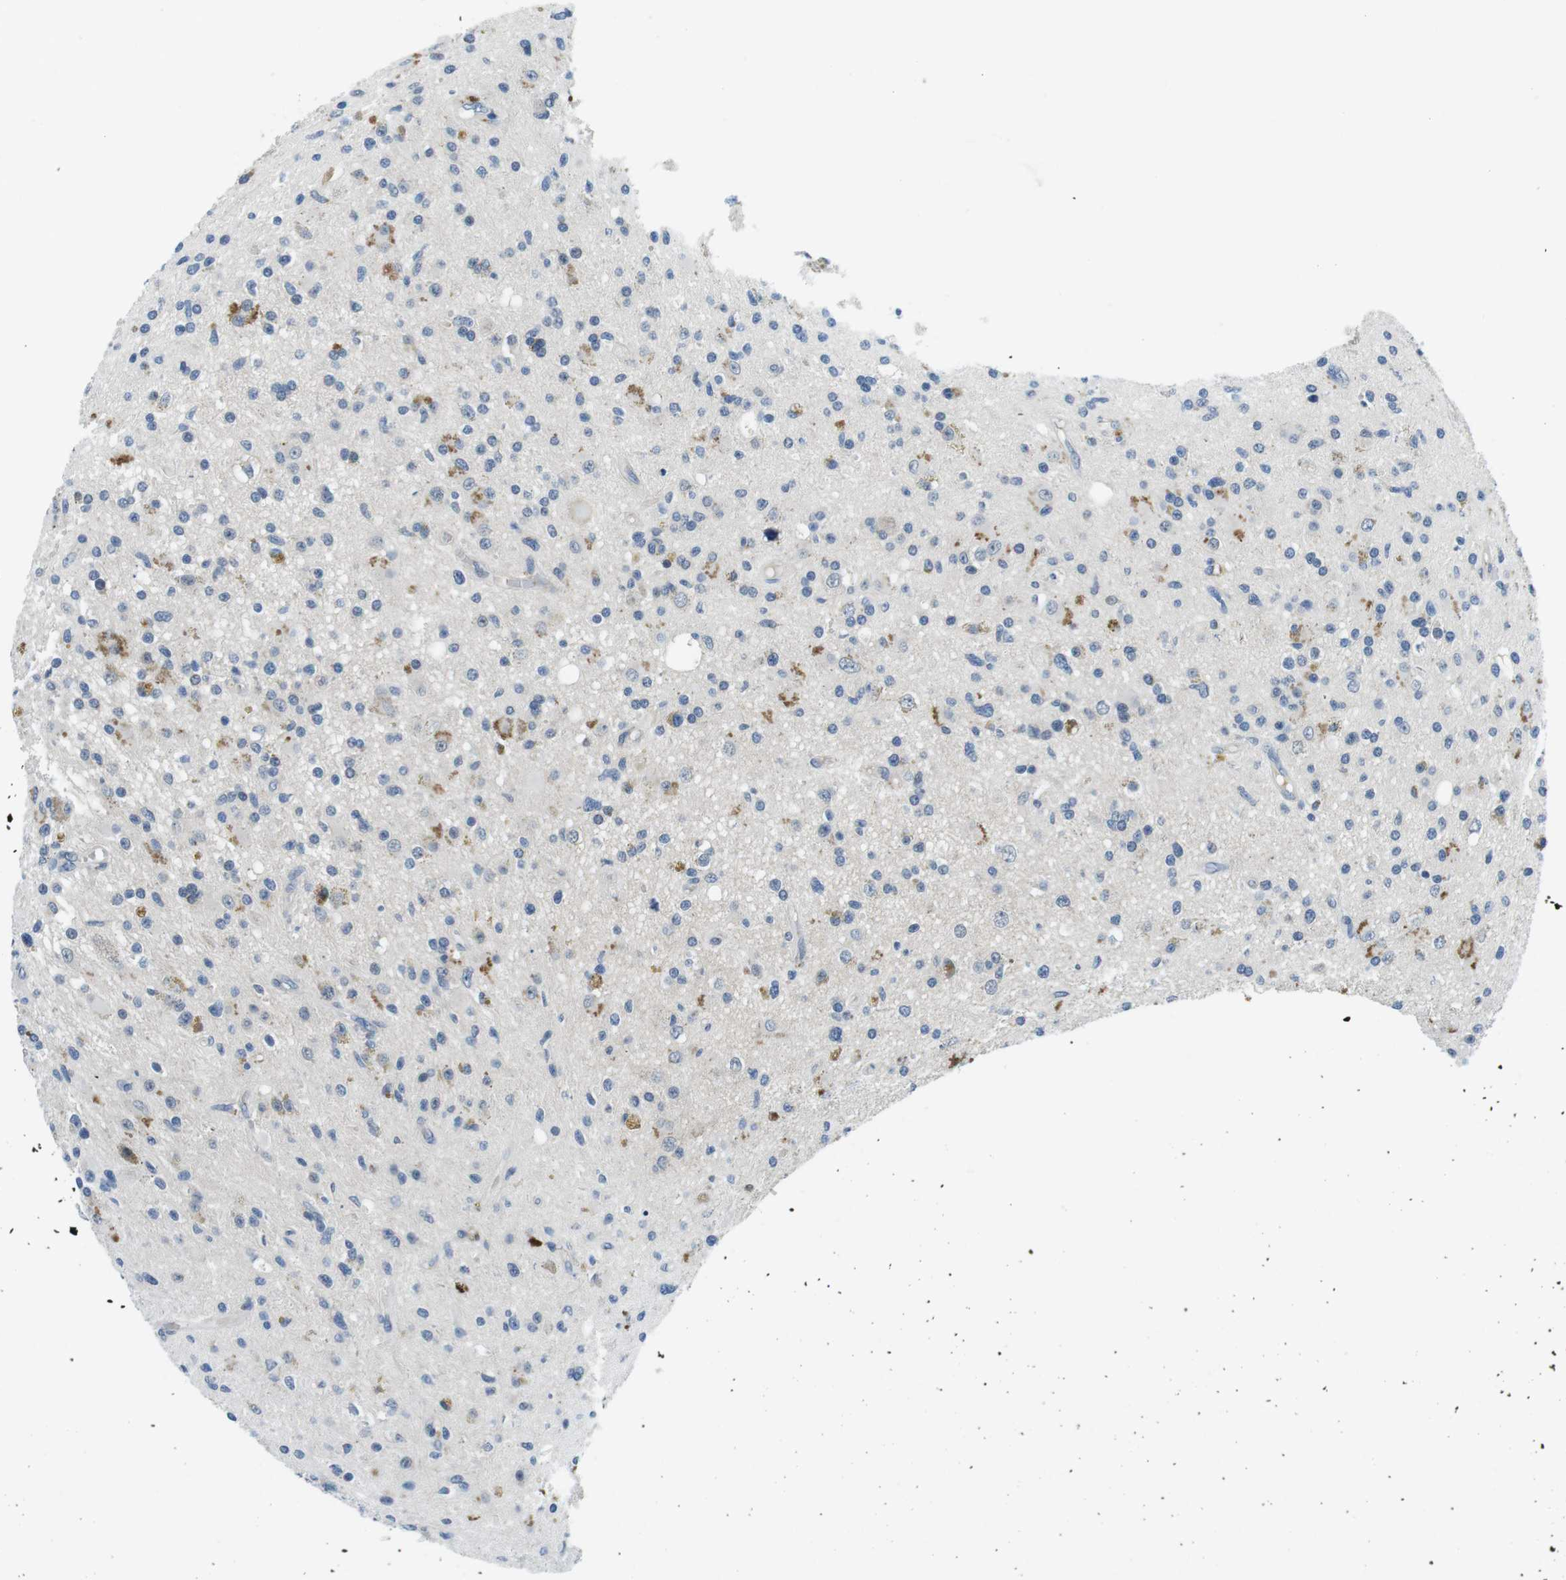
{"staining": {"intensity": "negative", "quantity": "none", "location": "none"}, "tissue": "glioma", "cell_type": "Tumor cells", "image_type": "cancer", "snomed": [{"axis": "morphology", "description": "Glioma, malignant, High grade"}, {"axis": "topography", "description": "Brain"}], "caption": "A high-resolution micrograph shows immunohistochemistry (IHC) staining of high-grade glioma (malignant), which demonstrates no significant expression in tumor cells. (Immunohistochemistry (ihc), brightfield microscopy, high magnification).", "gene": "WSCD1", "patient": {"sex": "male", "age": 33}}